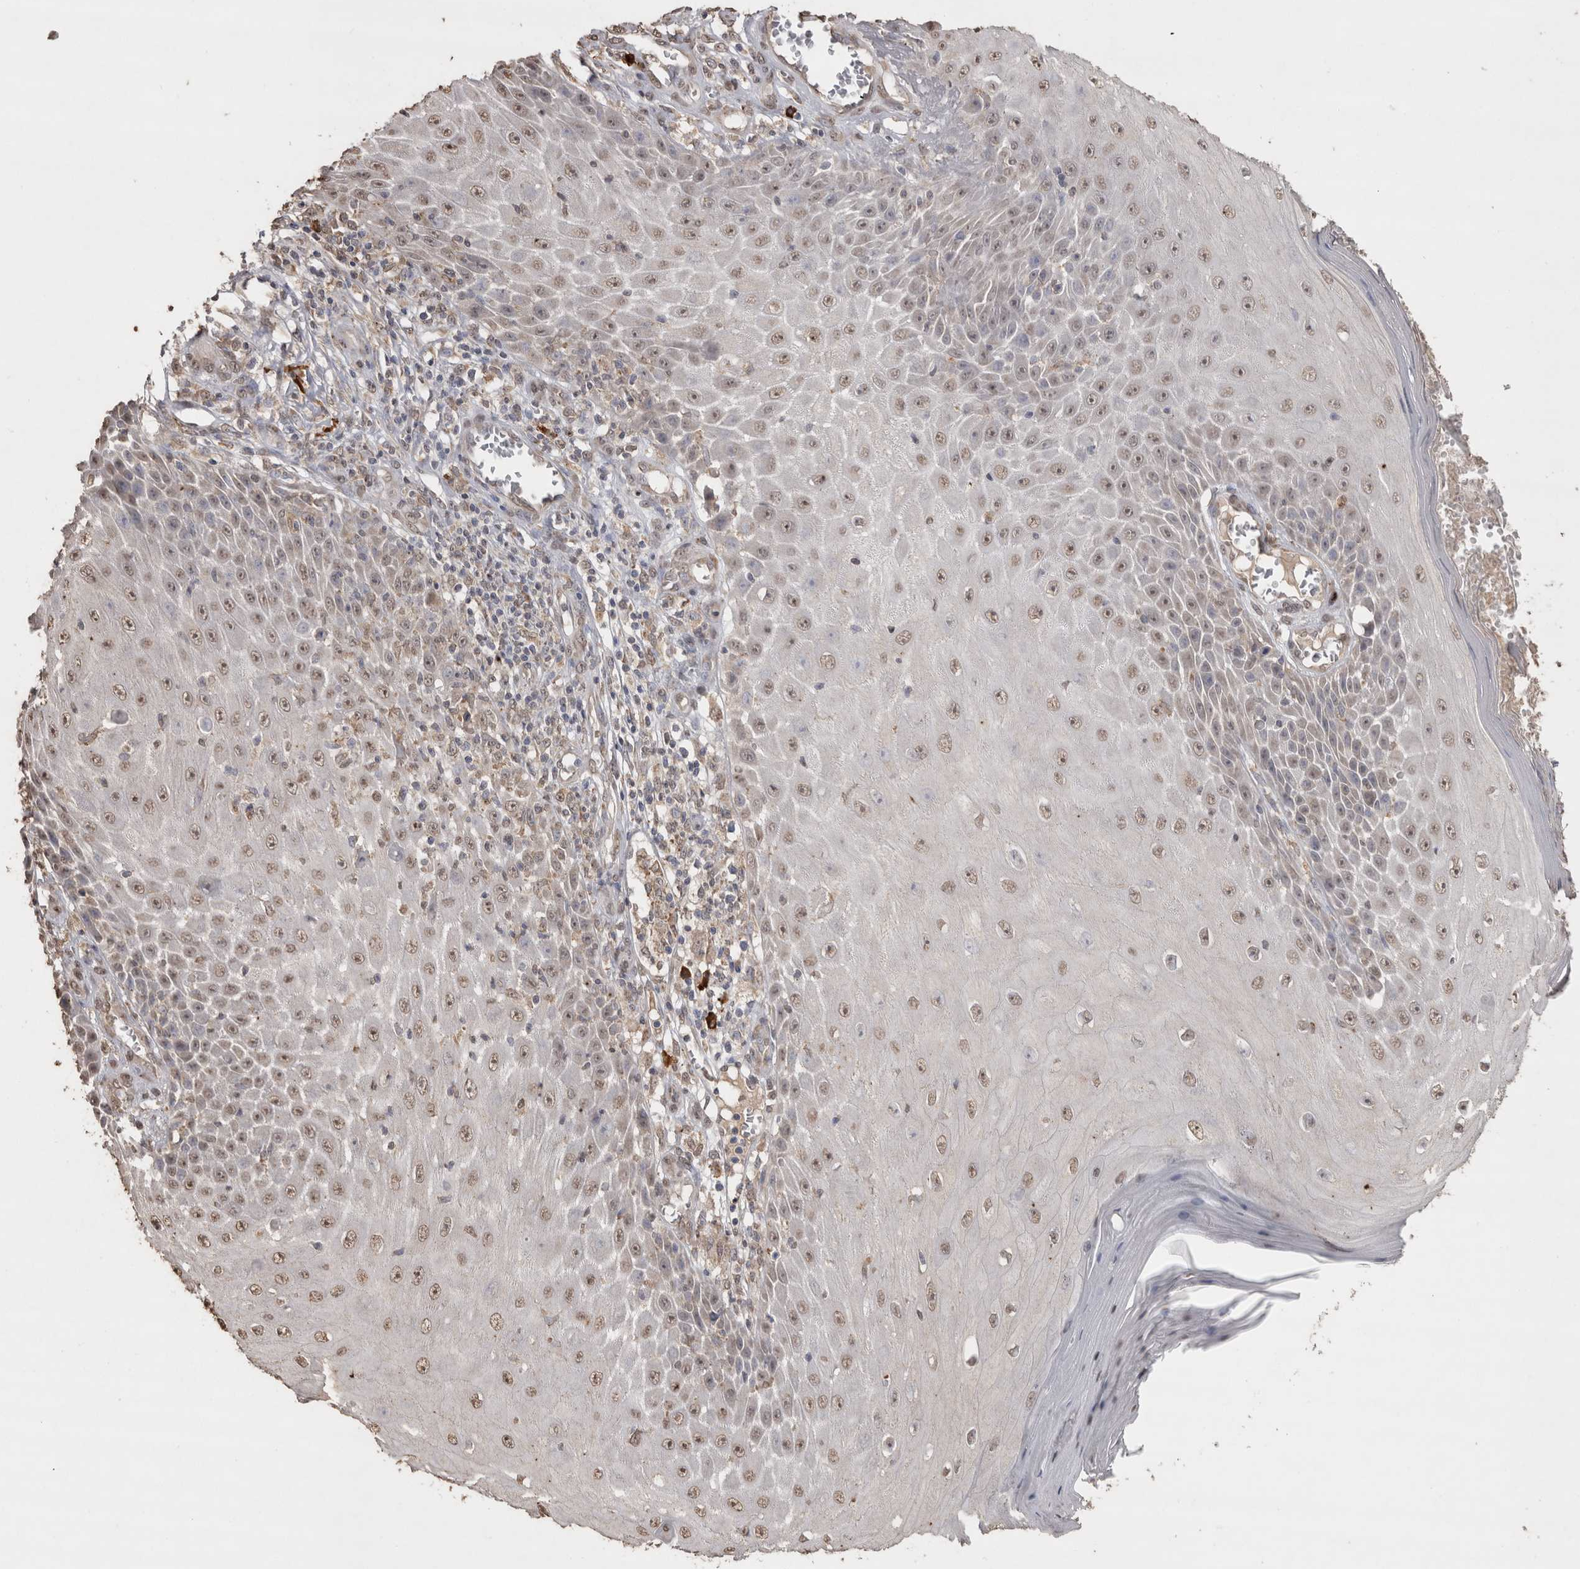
{"staining": {"intensity": "weak", "quantity": ">75%", "location": "nuclear"}, "tissue": "skin cancer", "cell_type": "Tumor cells", "image_type": "cancer", "snomed": [{"axis": "morphology", "description": "Squamous cell carcinoma, NOS"}, {"axis": "topography", "description": "Skin"}], "caption": "Immunohistochemistry (IHC) image of neoplastic tissue: human squamous cell carcinoma (skin) stained using IHC reveals low levels of weak protein expression localized specifically in the nuclear of tumor cells, appearing as a nuclear brown color.", "gene": "CRELD2", "patient": {"sex": "female", "age": 73}}